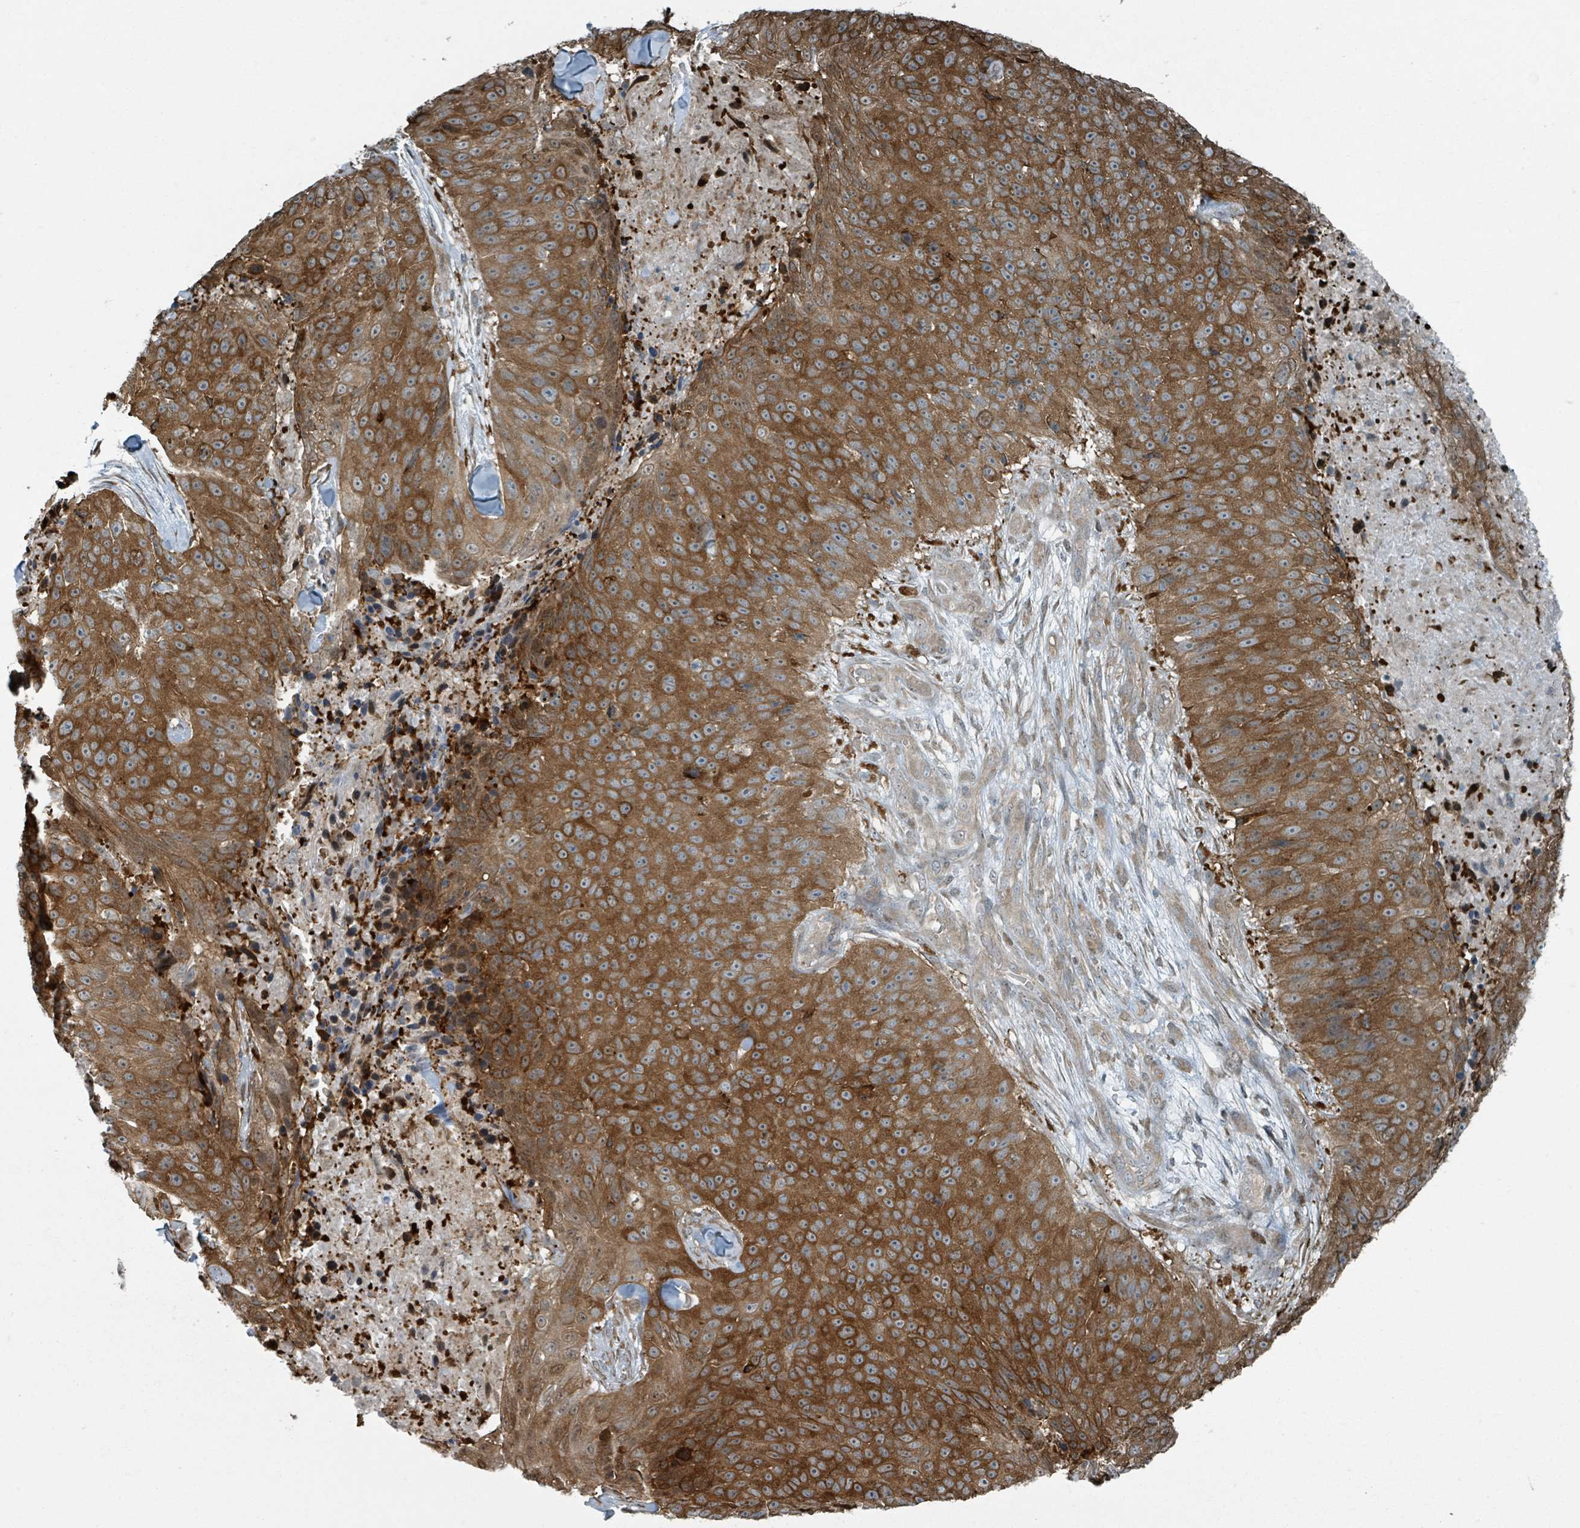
{"staining": {"intensity": "strong", "quantity": ">75%", "location": "cytoplasmic/membranous"}, "tissue": "skin cancer", "cell_type": "Tumor cells", "image_type": "cancer", "snomed": [{"axis": "morphology", "description": "Squamous cell carcinoma, NOS"}, {"axis": "topography", "description": "Skin"}], "caption": "Immunohistochemistry image of skin cancer stained for a protein (brown), which shows high levels of strong cytoplasmic/membranous positivity in about >75% of tumor cells.", "gene": "RHPN2", "patient": {"sex": "female", "age": 87}}